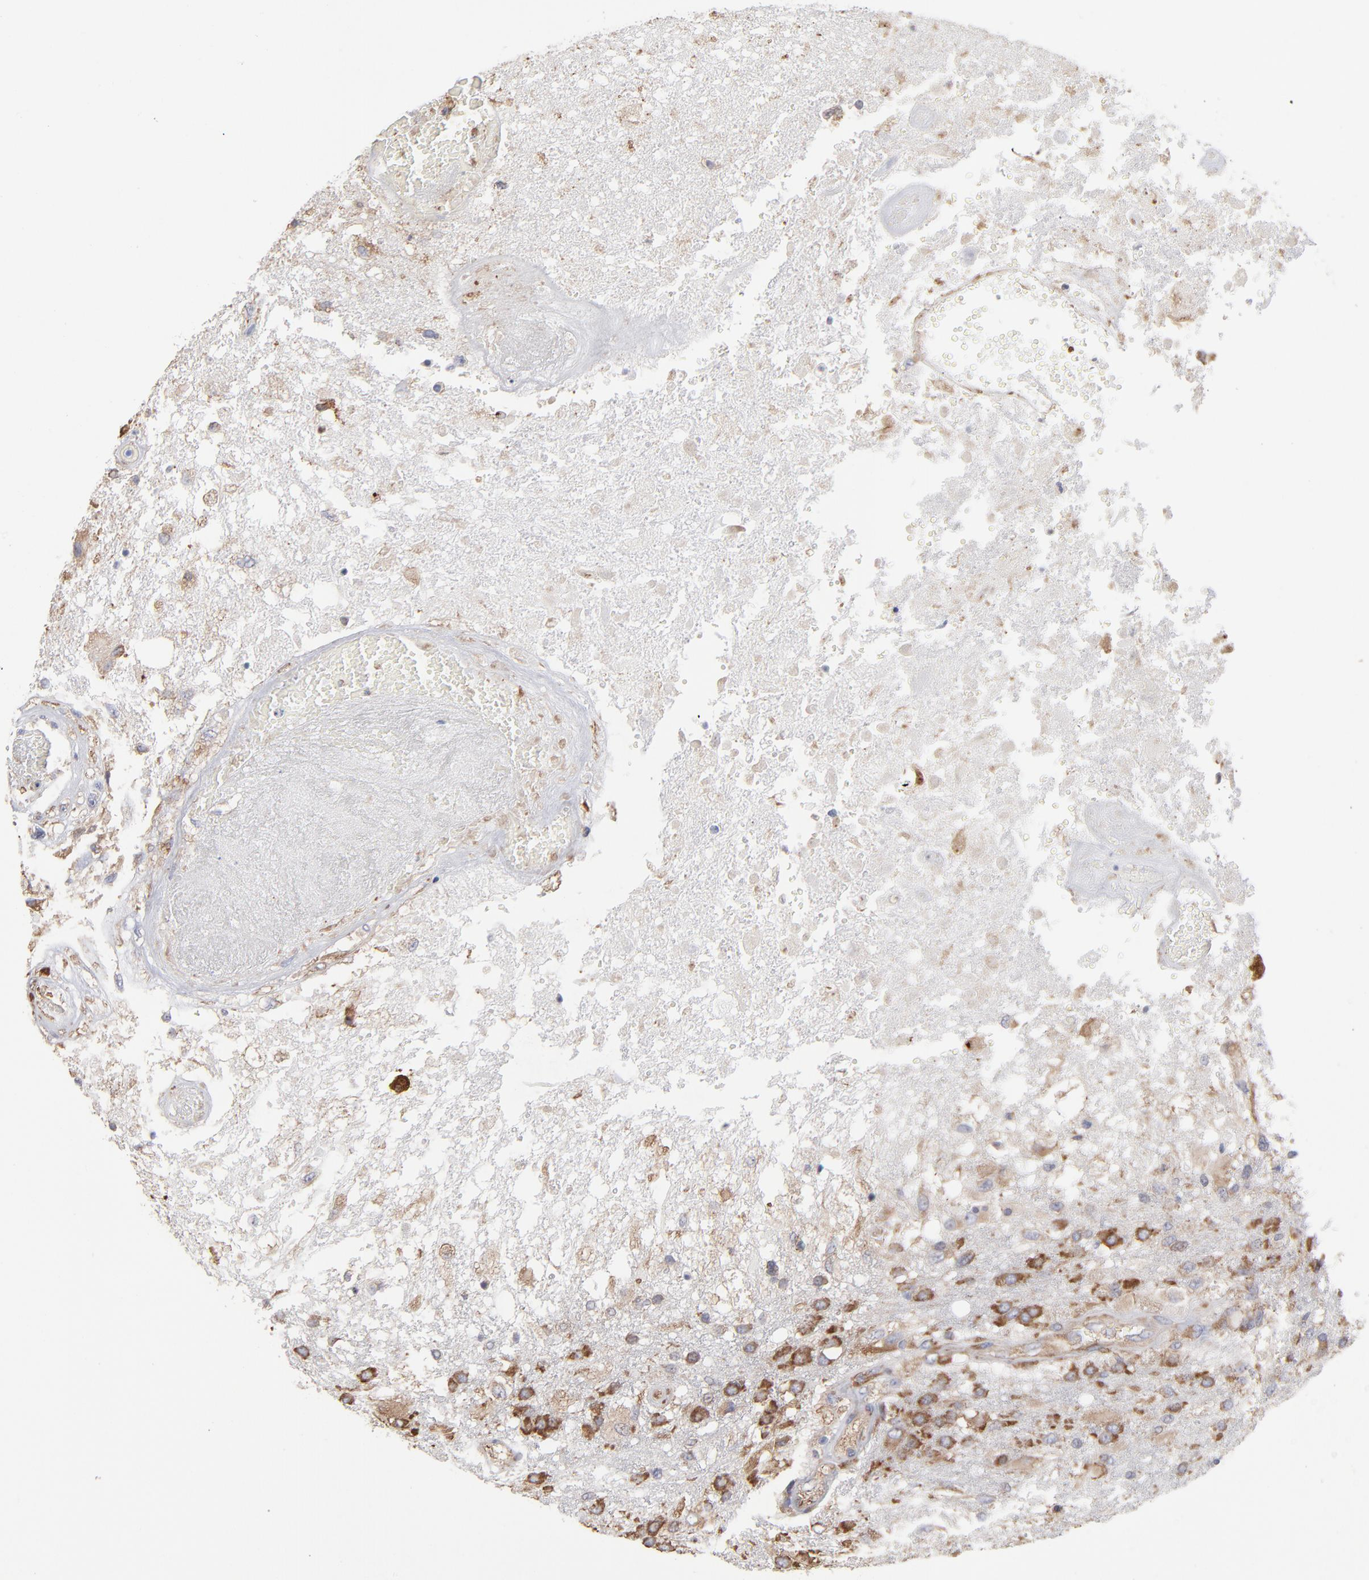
{"staining": {"intensity": "moderate", "quantity": "25%-75%", "location": "cytoplasmic/membranous"}, "tissue": "glioma", "cell_type": "Tumor cells", "image_type": "cancer", "snomed": [{"axis": "morphology", "description": "Glioma, malignant, High grade"}, {"axis": "topography", "description": "Cerebral cortex"}], "caption": "Protein staining shows moderate cytoplasmic/membranous staining in about 25%-75% of tumor cells in glioma. The staining is performed using DAB brown chromogen to label protein expression. The nuclei are counter-stained blue using hematoxylin.", "gene": "RPL3", "patient": {"sex": "male", "age": 79}}